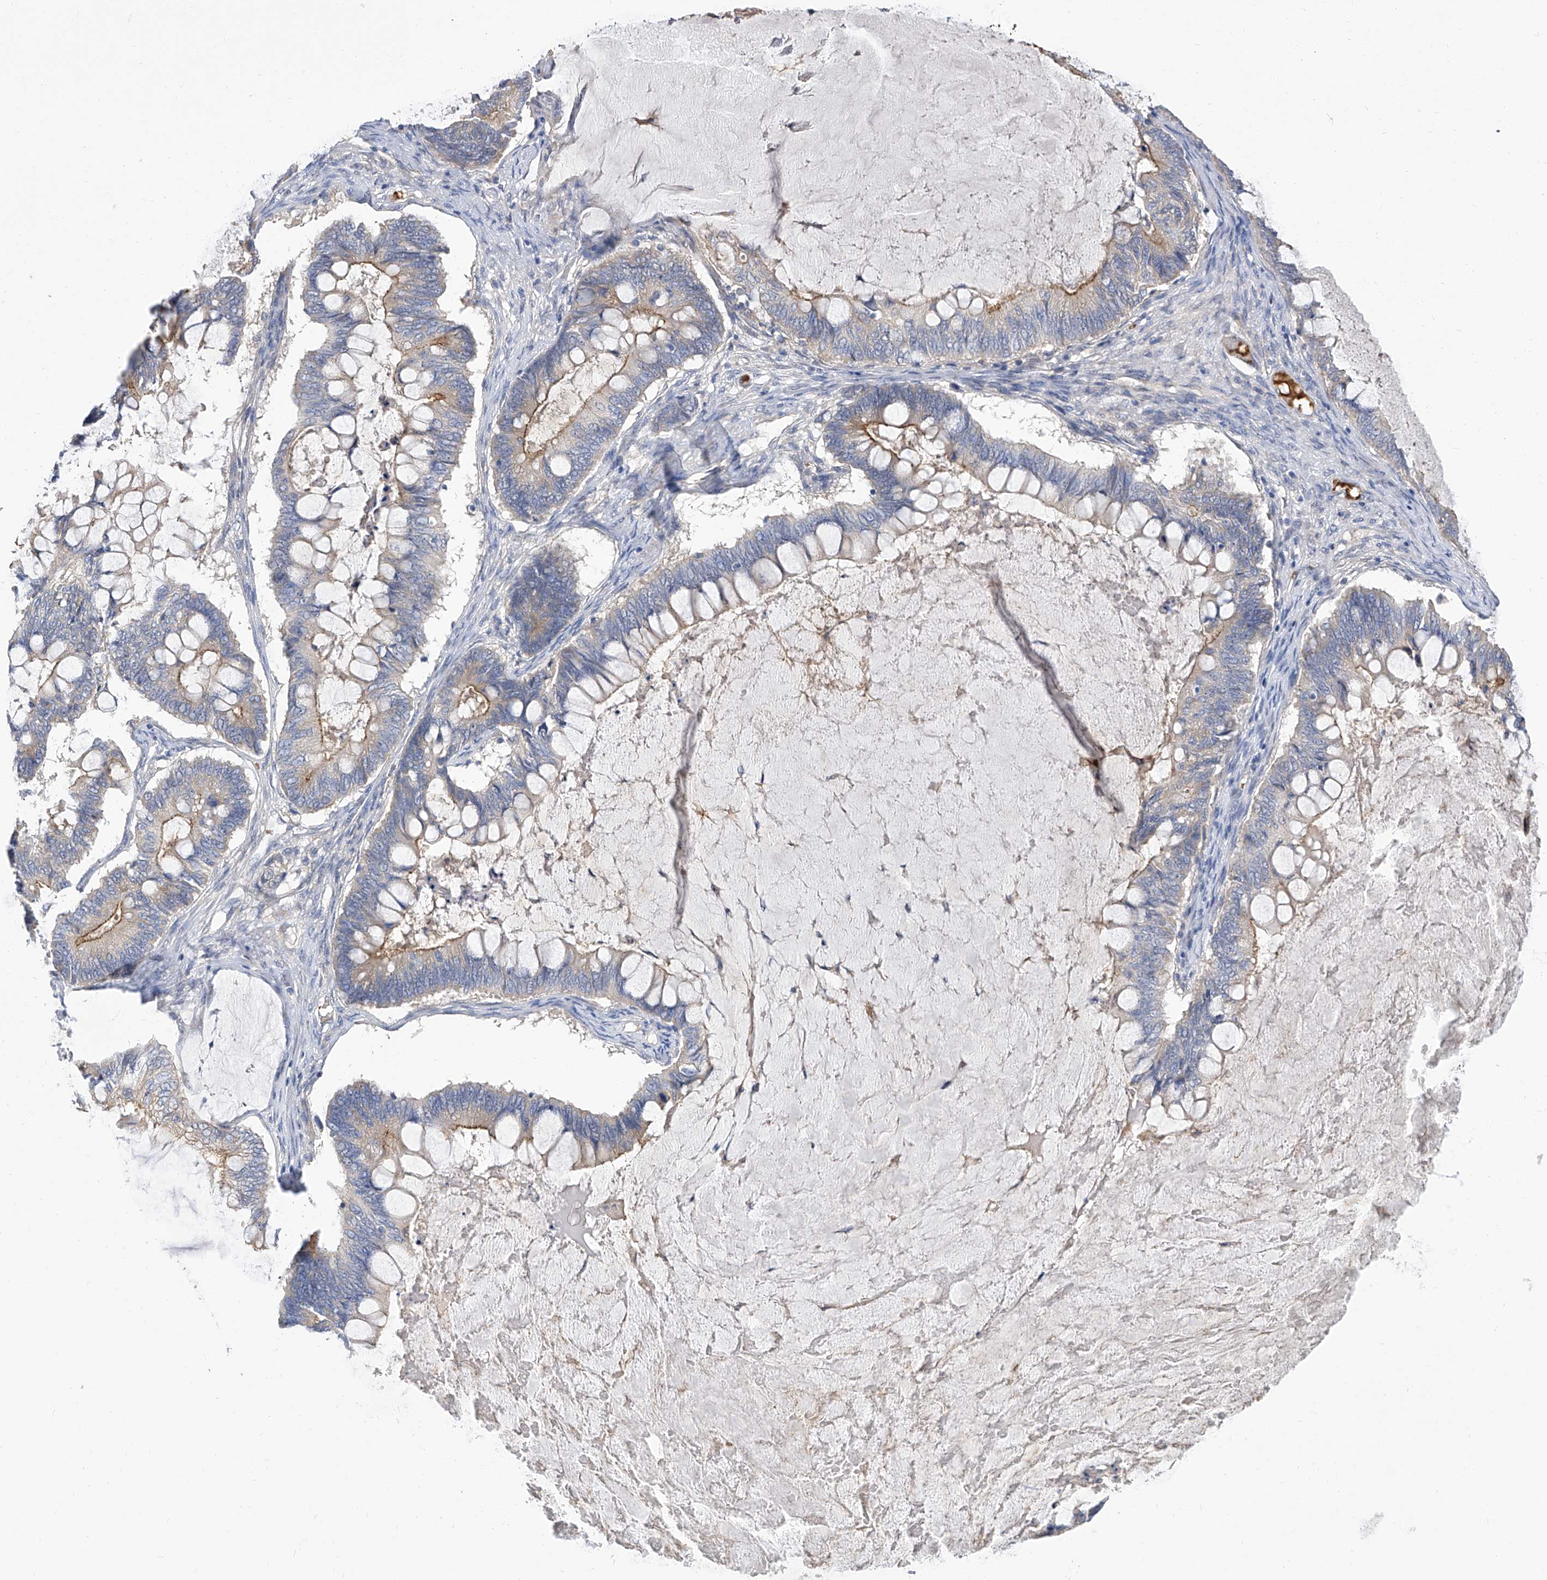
{"staining": {"intensity": "moderate", "quantity": "25%-75%", "location": "cytoplasmic/membranous"}, "tissue": "ovarian cancer", "cell_type": "Tumor cells", "image_type": "cancer", "snomed": [{"axis": "morphology", "description": "Cystadenocarcinoma, mucinous, NOS"}, {"axis": "topography", "description": "Ovary"}], "caption": "Ovarian cancer (mucinous cystadenocarcinoma) stained for a protein reveals moderate cytoplasmic/membranous positivity in tumor cells.", "gene": "PARD3", "patient": {"sex": "female", "age": 61}}